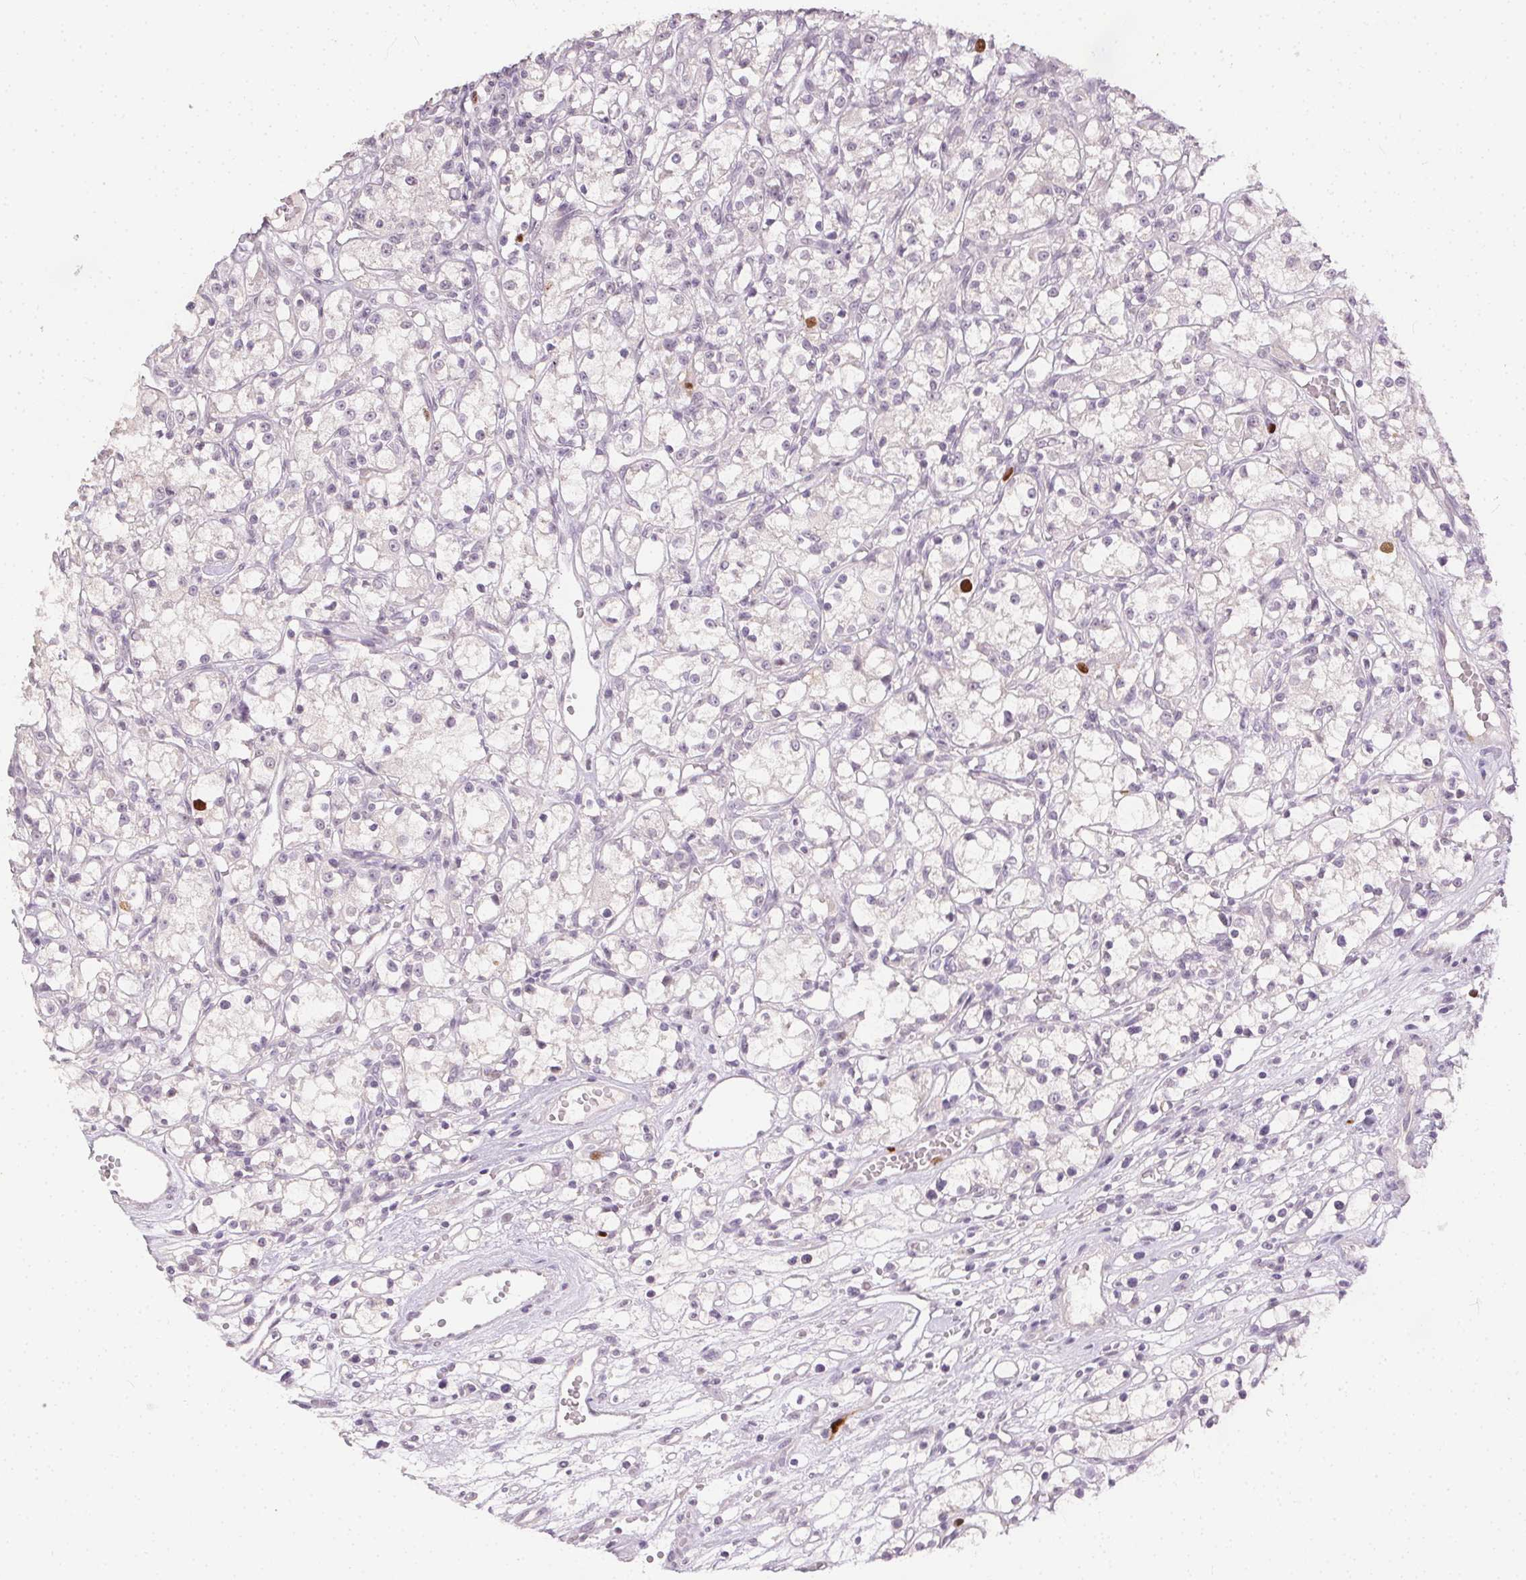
{"staining": {"intensity": "strong", "quantity": "<25%", "location": "nuclear"}, "tissue": "renal cancer", "cell_type": "Tumor cells", "image_type": "cancer", "snomed": [{"axis": "morphology", "description": "Adenocarcinoma, NOS"}, {"axis": "topography", "description": "Kidney"}], "caption": "Renal adenocarcinoma stained with a brown dye exhibits strong nuclear positive staining in approximately <25% of tumor cells.", "gene": "ANLN", "patient": {"sex": "female", "age": 59}}